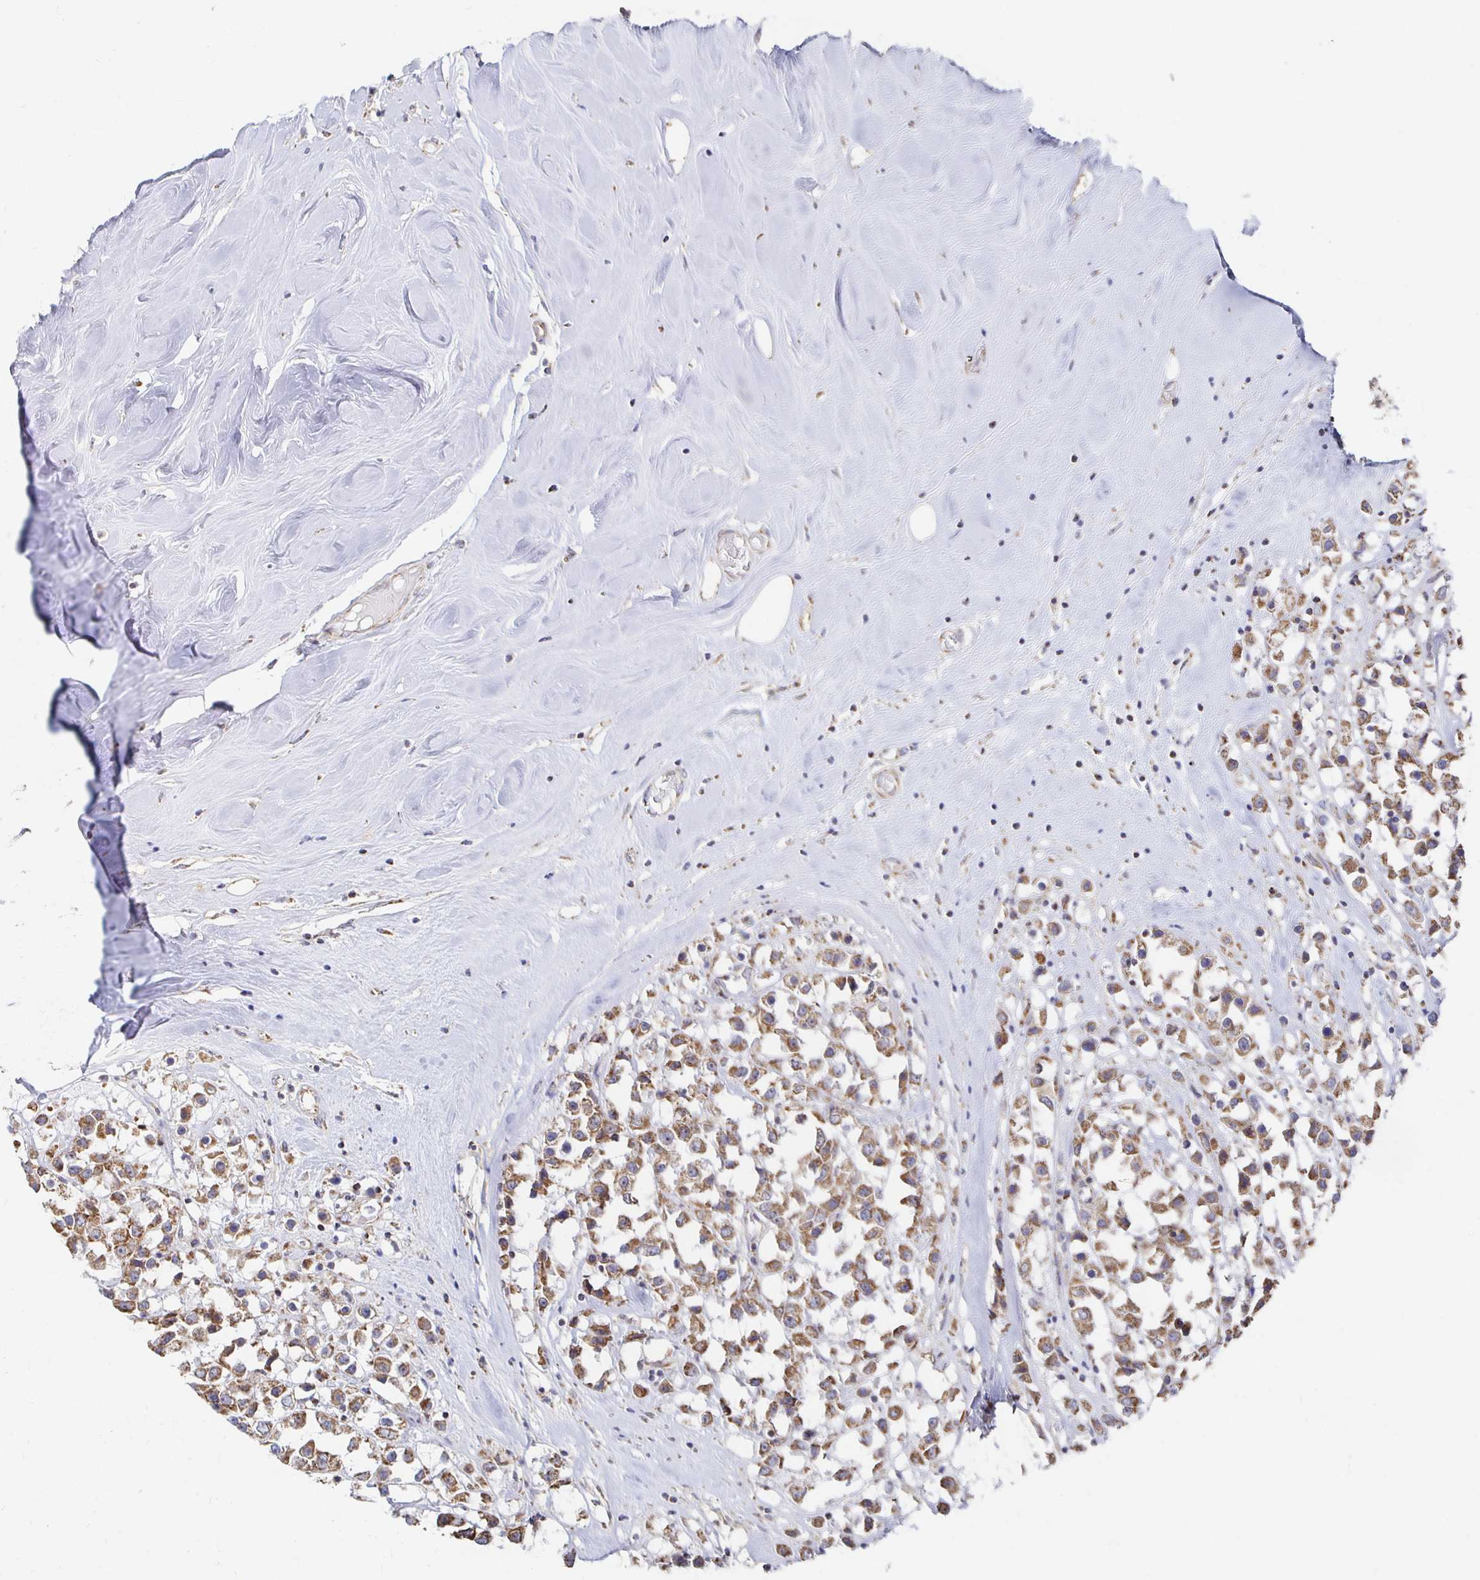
{"staining": {"intensity": "moderate", "quantity": ">75%", "location": "cytoplasmic/membranous"}, "tissue": "breast cancer", "cell_type": "Tumor cells", "image_type": "cancer", "snomed": [{"axis": "morphology", "description": "Duct carcinoma"}, {"axis": "topography", "description": "Breast"}], "caption": "Immunohistochemical staining of invasive ductal carcinoma (breast) displays medium levels of moderate cytoplasmic/membranous protein staining in about >75% of tumor cells.", "gene": "NKX2-8", "patient": {"sex": "female", "age": 61}}